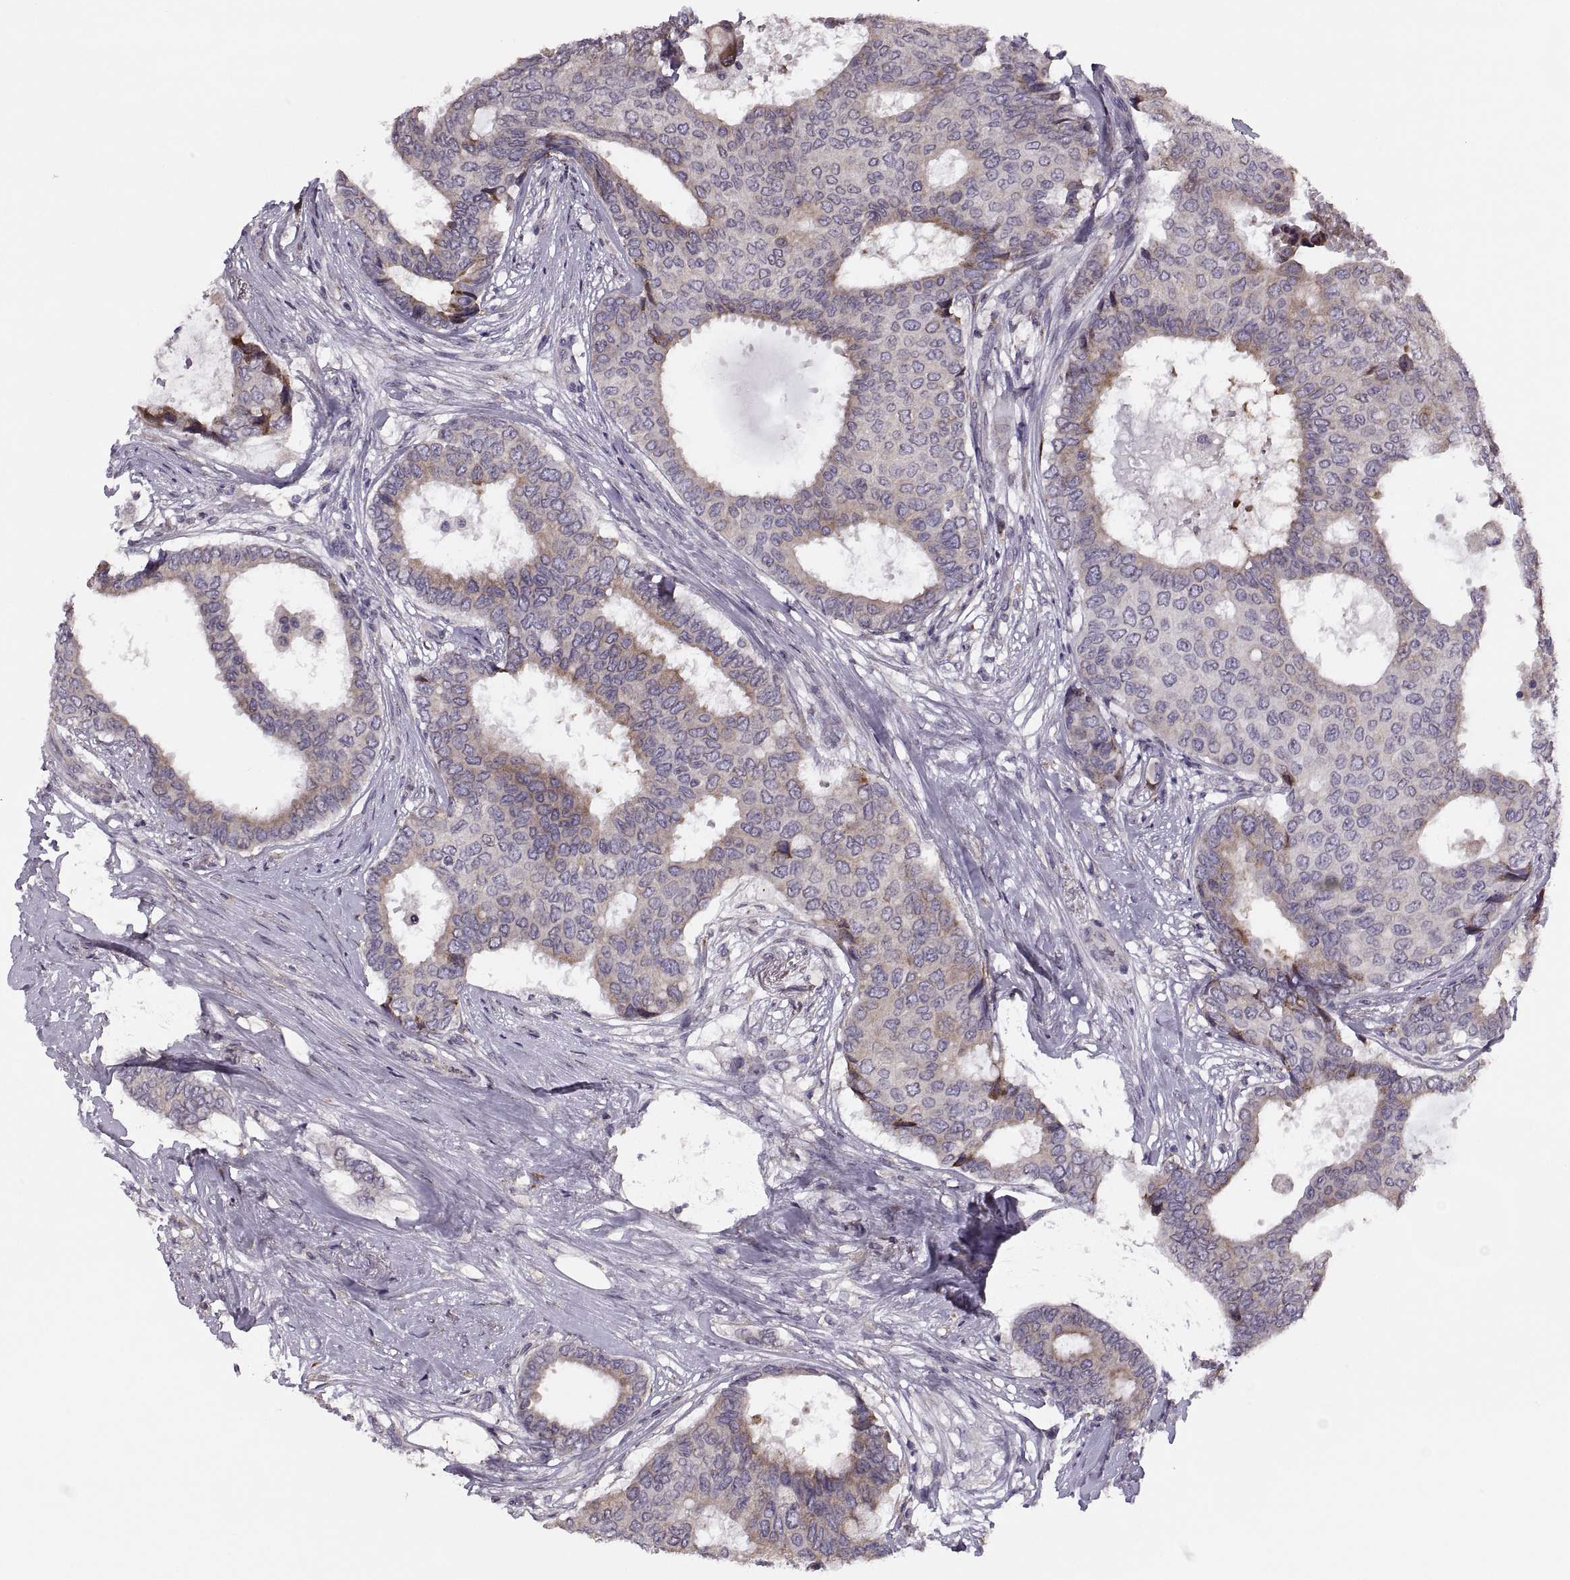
{"staining": {"intensity": "weak", "quantity": "<25%", "location": "cytoplasmic/membranous"}, "tissue": "breast cancer", "cell_type": "Tumor cells", "image_type": "cancer", "snomed": [{"axis": "morphology", "description": "Duct carcinoma"}, {"axis": "topography", "description": "Breast"}], "caption": "Tumor cells show no significant staining in breast cancer (invasive ductal carcinoma).", "gene": "LETM2", "patient": {"sex": "female", "age": 75}}